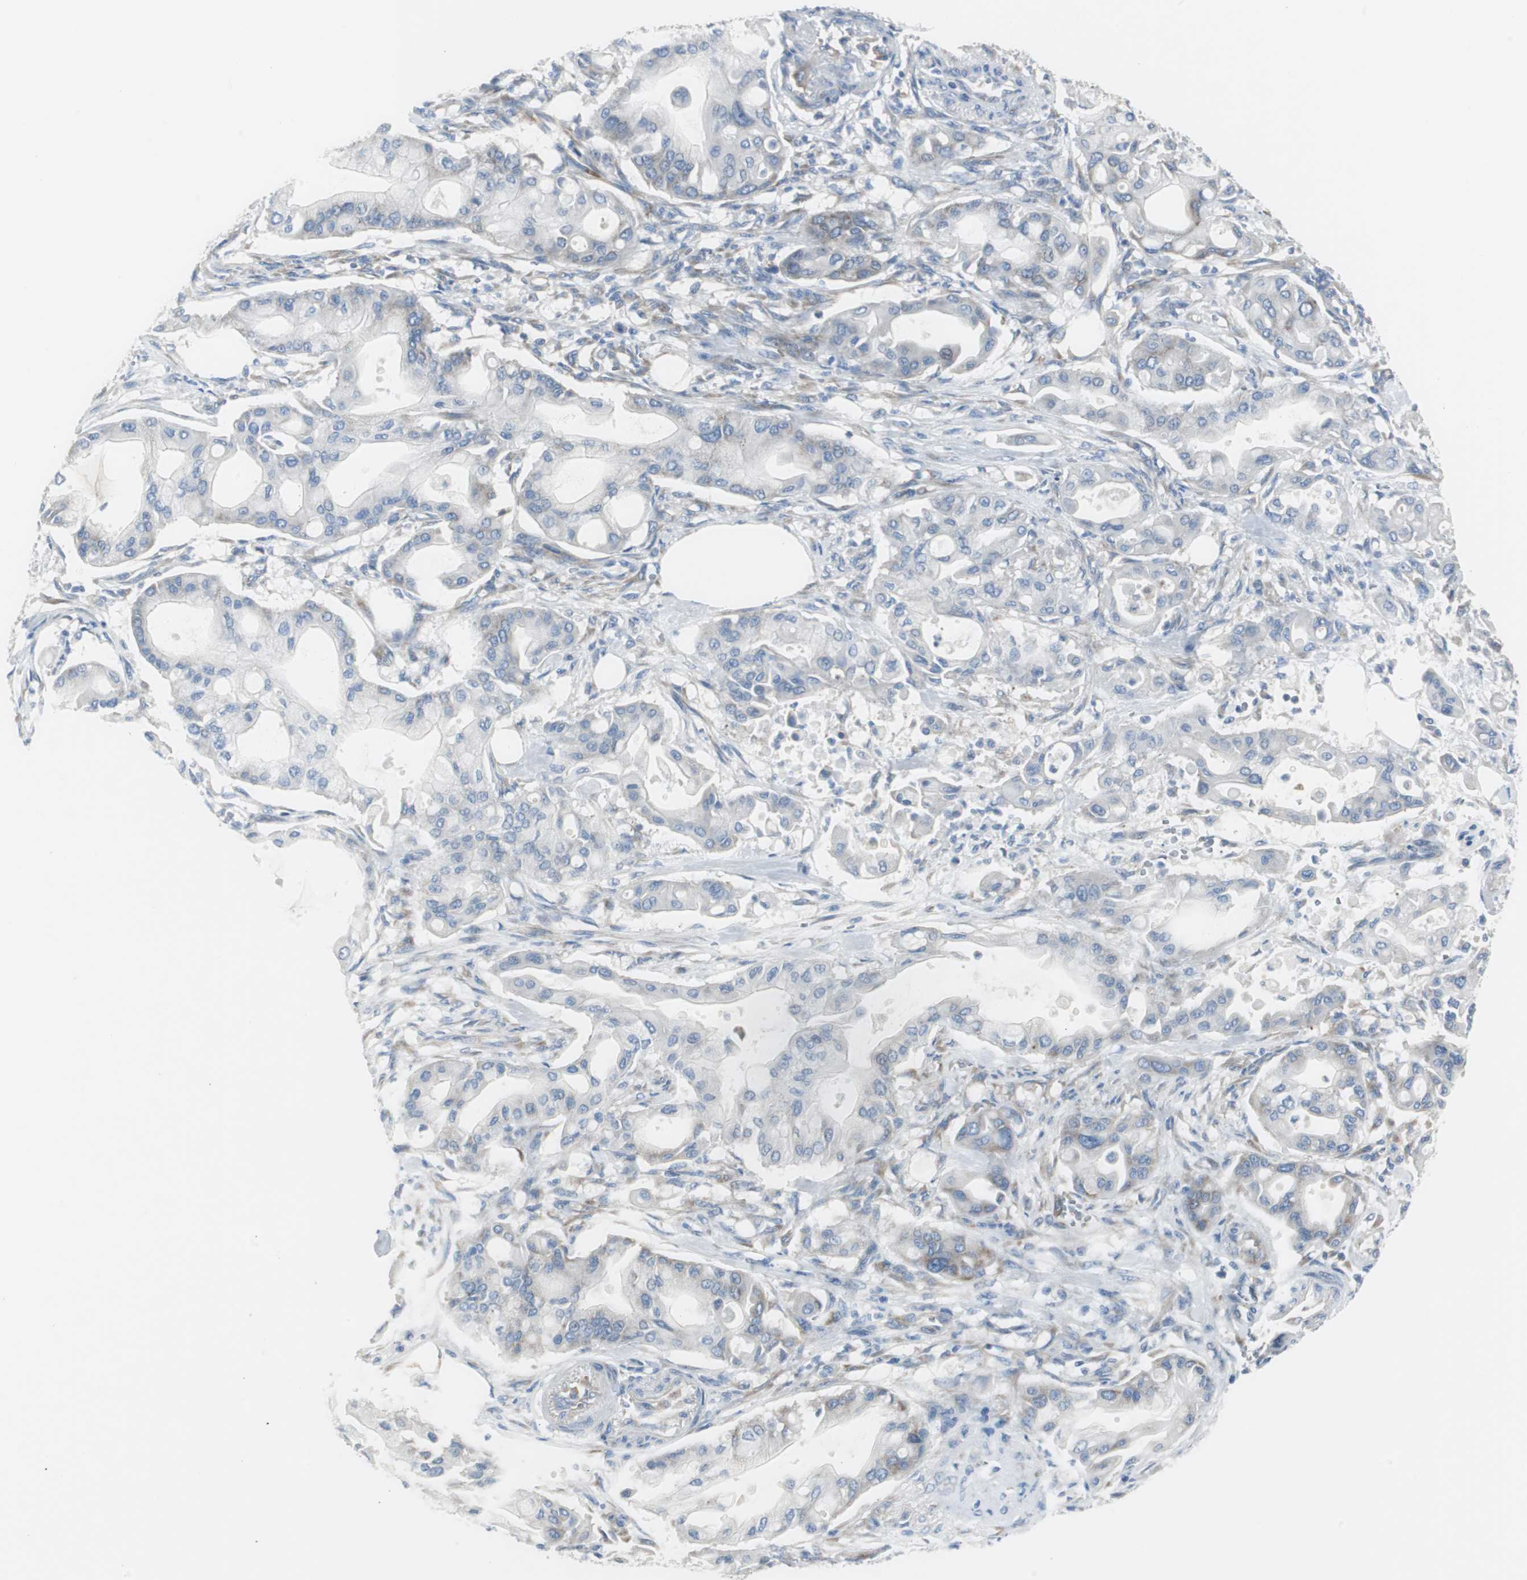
{"staining": {"intensity": "negative", "quantity": "none", "location": "none"}, "tissue": "pancreatic cancer", "cell_type": "Tumor cells", "image_type": "cancer", "snomed": [{"axis": "morphology", "description": "Adenocarcinoma, NOS"}, {"axis": "morphology", "description": "Adenocarcinoma, metastatic, NOS"}, {"axis": "topography", "description": "Lymph node"}, {"axis": "topography", "description": "Pancreas"}, {"axis": "topography", "description": "Duodenum"}], "caption": "Human pancreatic cancer stained for a protein using IHC exhibits no staining in tumor cells.", "gene": "RPS12", "patient": {"sex": "female", "age": 64}}